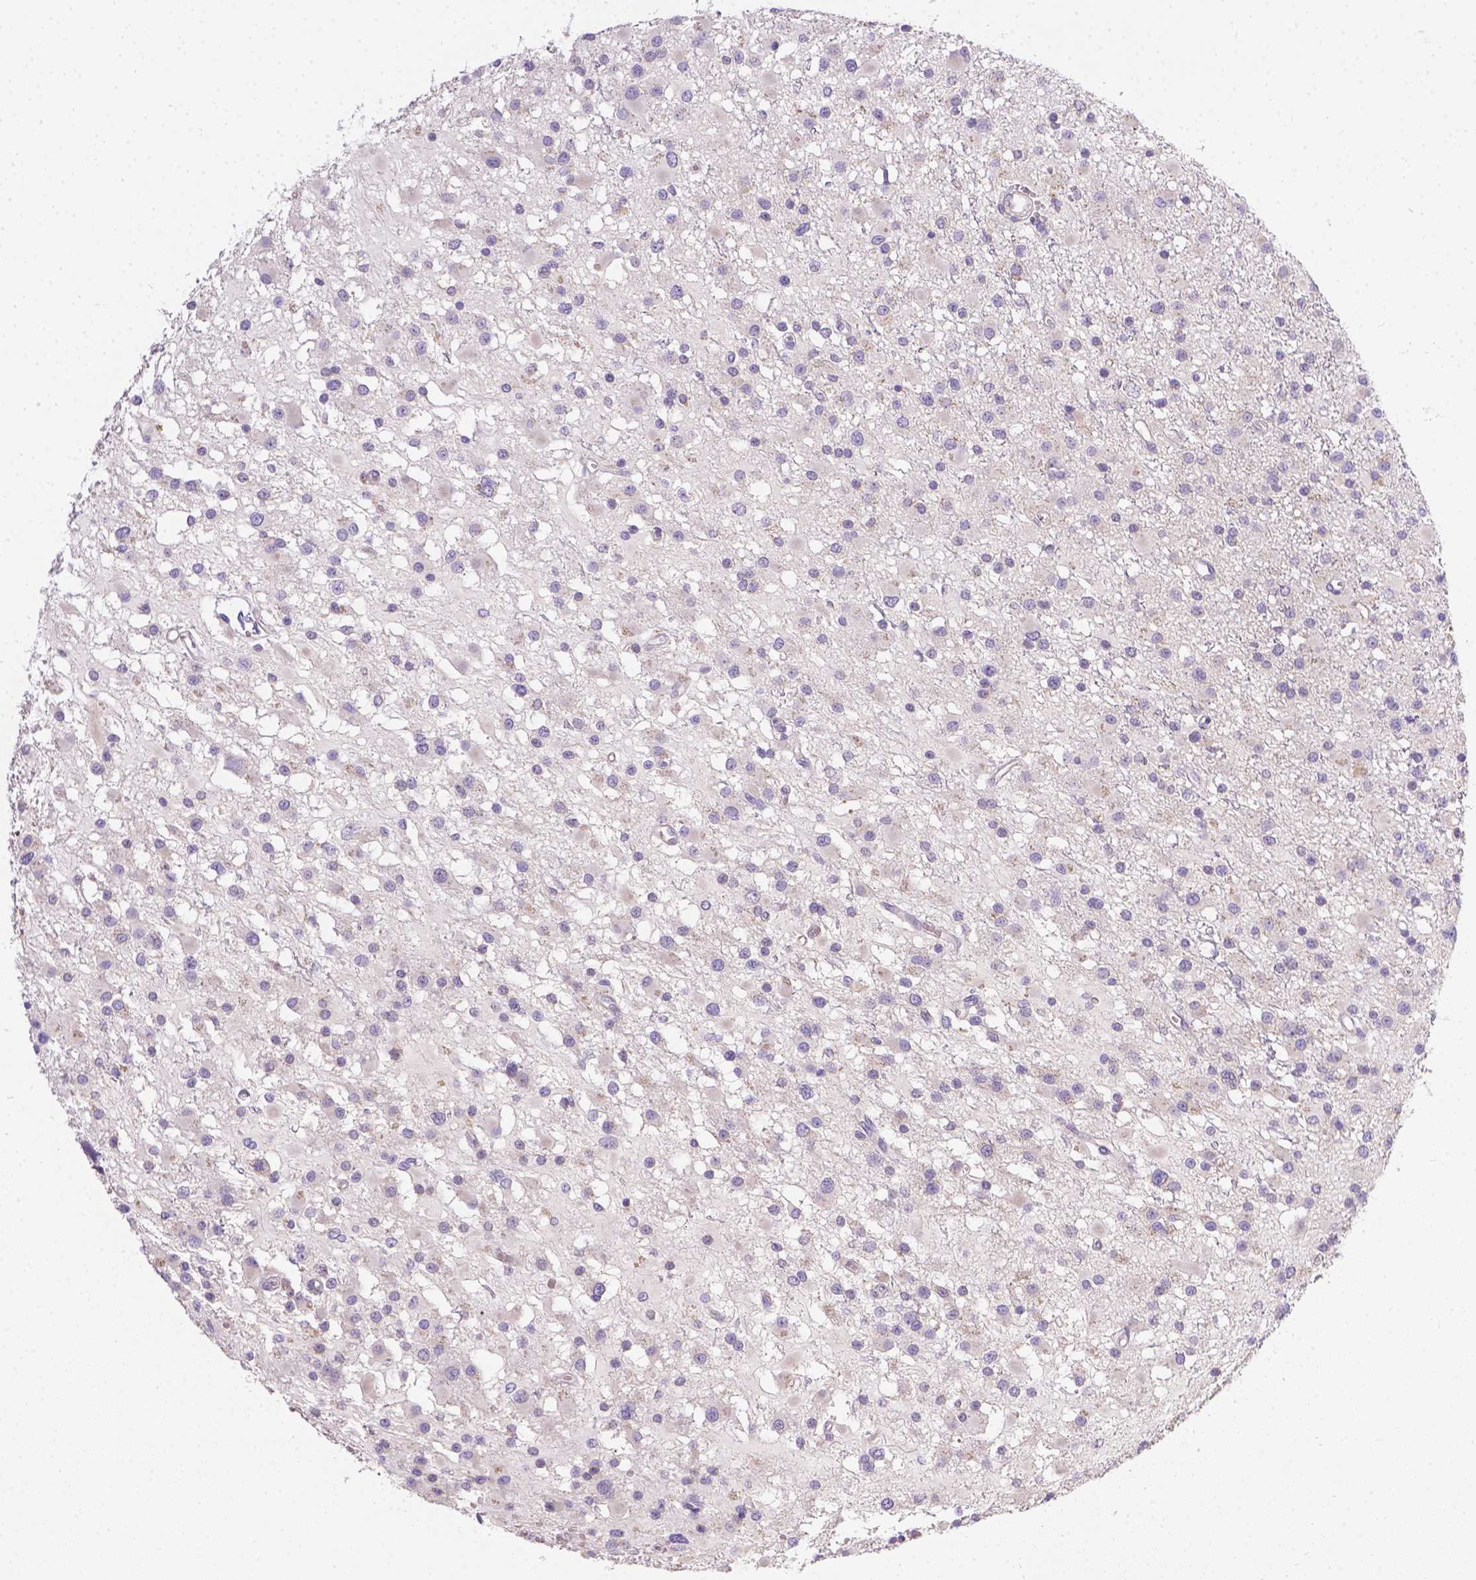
{"staining": {"intensity": "negative", "quantity": "none", "location": "none"}, "tissue": "glioma", "cell_type": "Tumor cells", "image_type": "cancer", "snomed": [{"axis": "morphology", "description": "Glioma, malignant, High grade"}, {"axis": "topography", "description": "Brain"}], "caption": "This is a histopathology image of IHC staining of glioma, which shows no positivity in tumor cells. Nuclei are stained in blue.", "gene": "TM4SF18", "patient": {"sex": "male", "age": 54}}